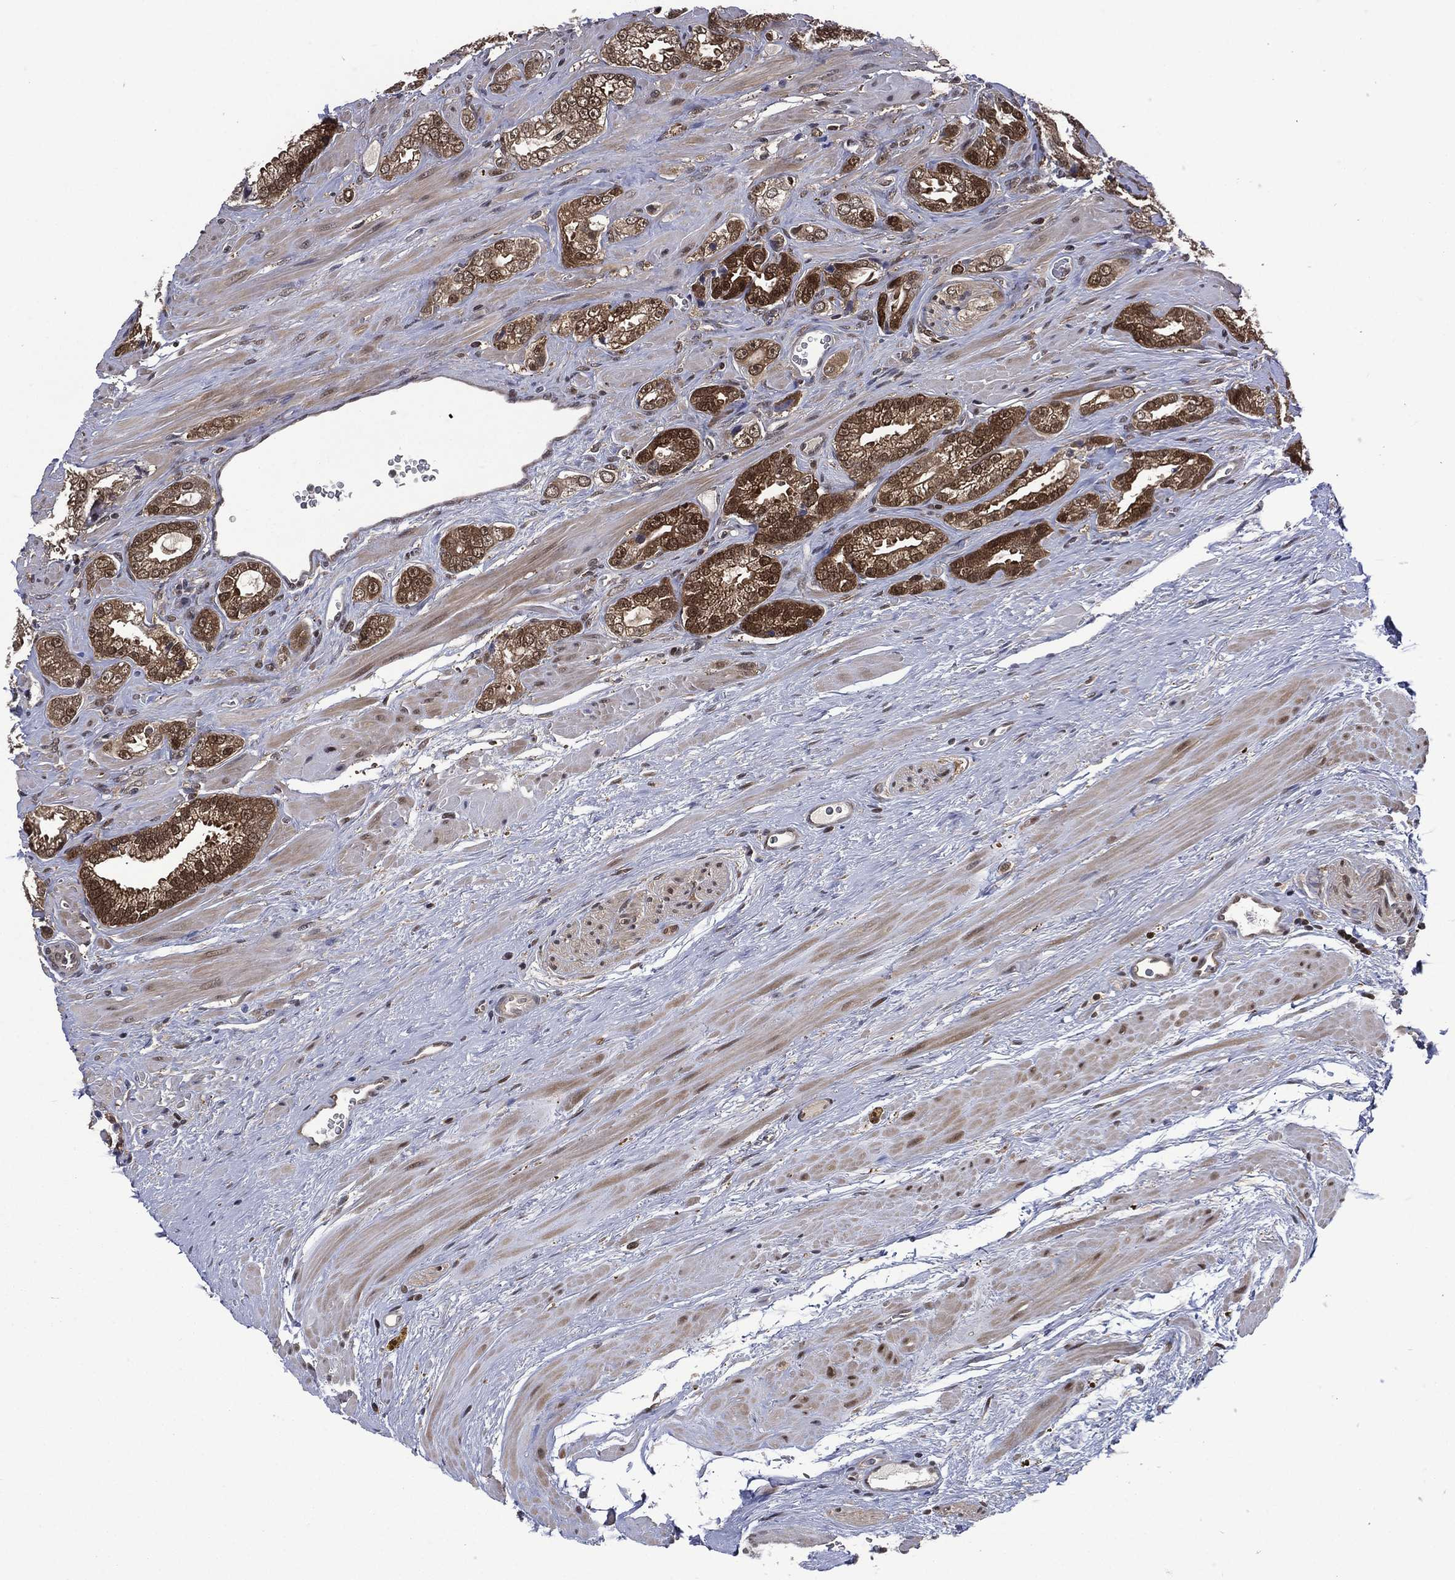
{"staining": {"intensity": "strong", "quantity": ">75%", "location": "cytoplasmic/membranous,nuclear"}, "tissue": "prostate cancer", "cell_type": "Tumor cells", "image_type": "cancer", "snomed": [{"axis": "morphology", "description": "Adenocarcinoma, NOS"}, {"axis": "topography", "description": "Prostate"}], "caption": "Protein expression analysis of prostate cancer demonstrates strong cytoplasmic/membranous and nuclear staining in about >75% of tumor cells.", "gene": "MTAP", "patient": {"sex": "male", "age": 67}}